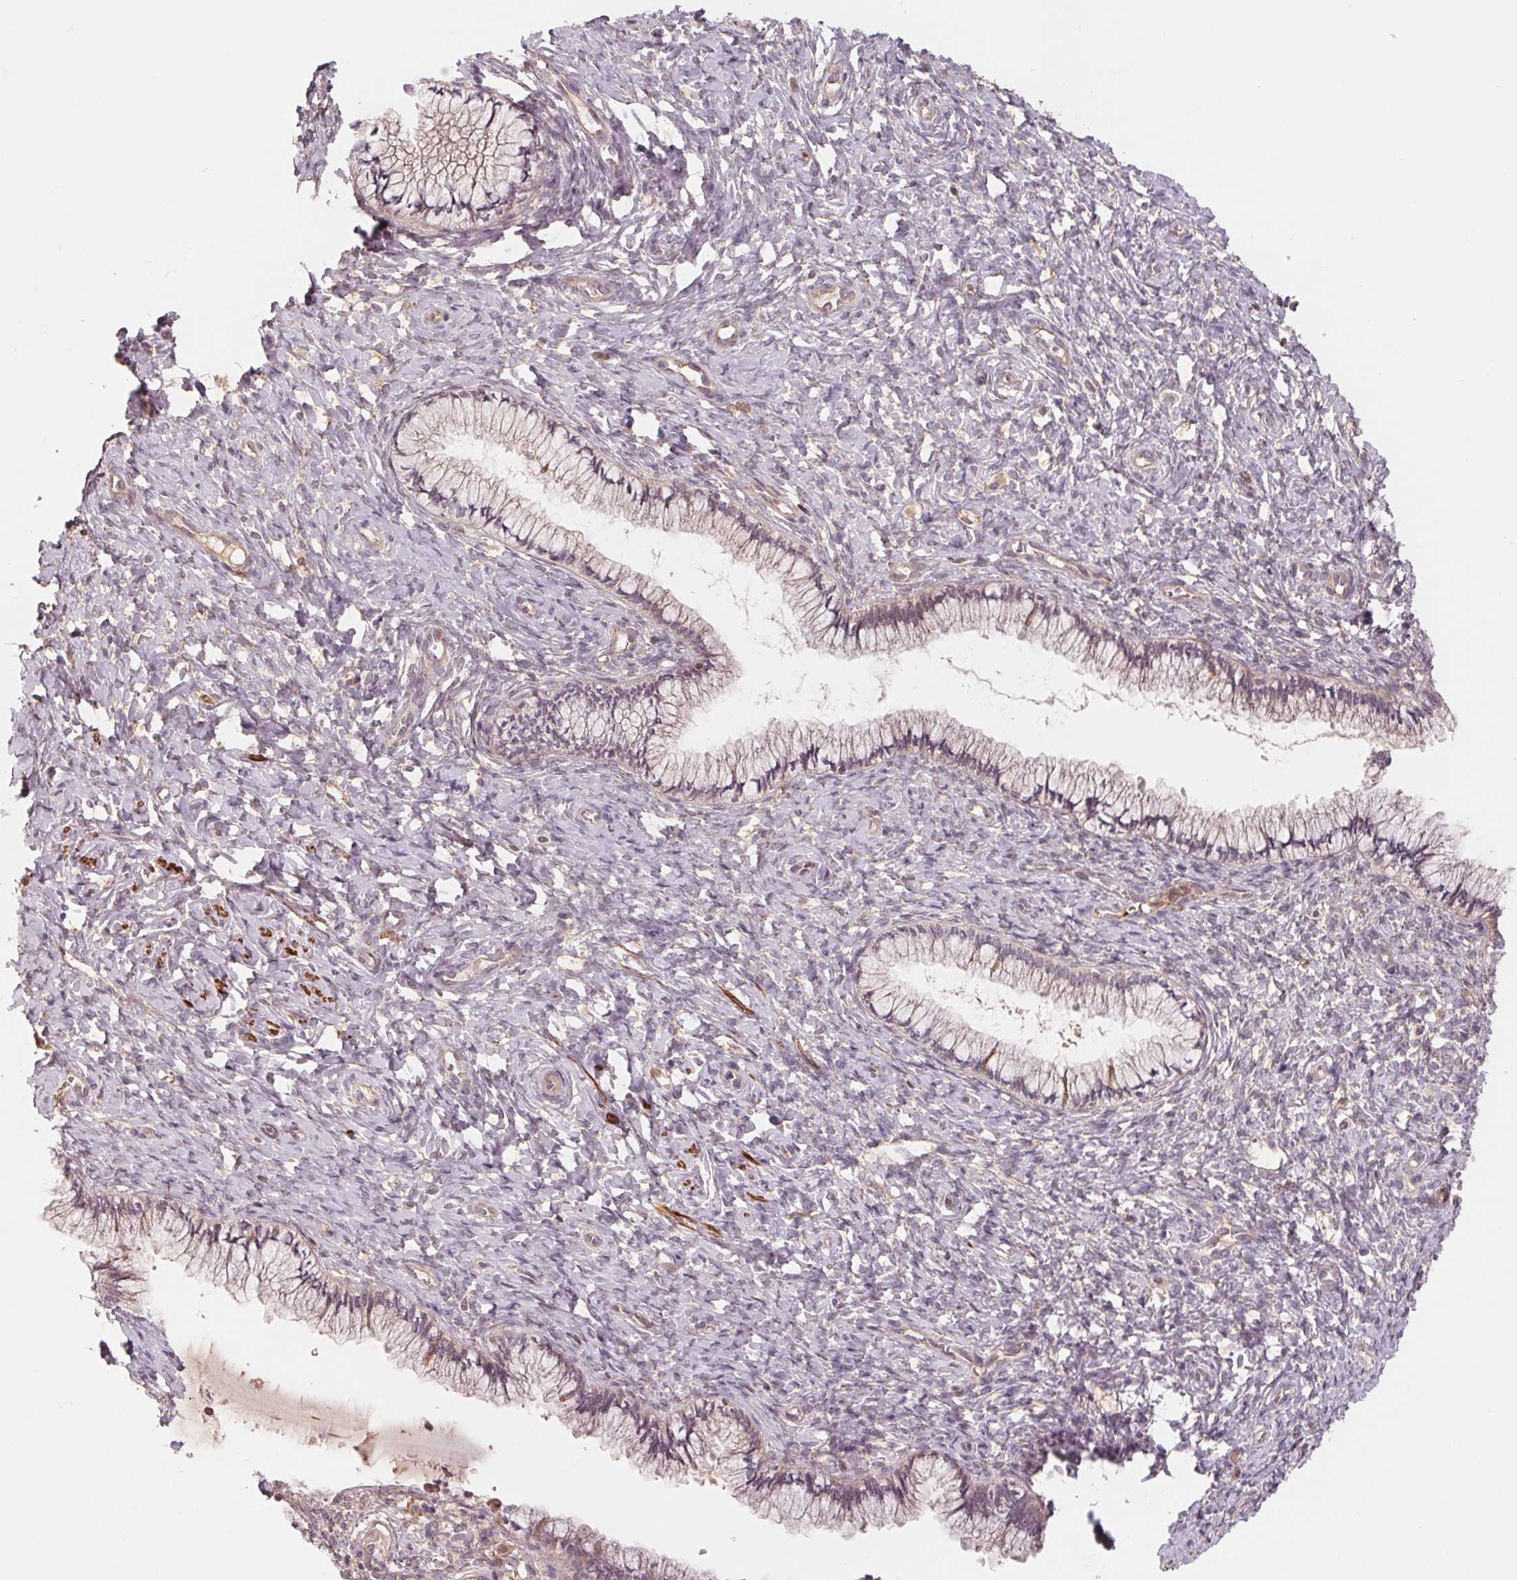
{"staining": {"intensity": "weak", "quantity": "25%-75%", "location": "cytoplasmic/membranous"}, "tissue": "cervix", "cell_type": "Glandular cells", "image_type": "normal", "snomed": [{"axis": "morphology", "description": "Normal tissue, NOS"}, {"axis": "topography", "description": "Cervix"}], "caption": "Immunohistochemistry histopathology image of benign cervix stained for a protein (brown), which exhibits low levels of weak cytoplasmic/membranous staining in approximately 25%-75% of glandular cells.", "gene": "CCDC112", "patient": {"sex": "female", "age": 37}}